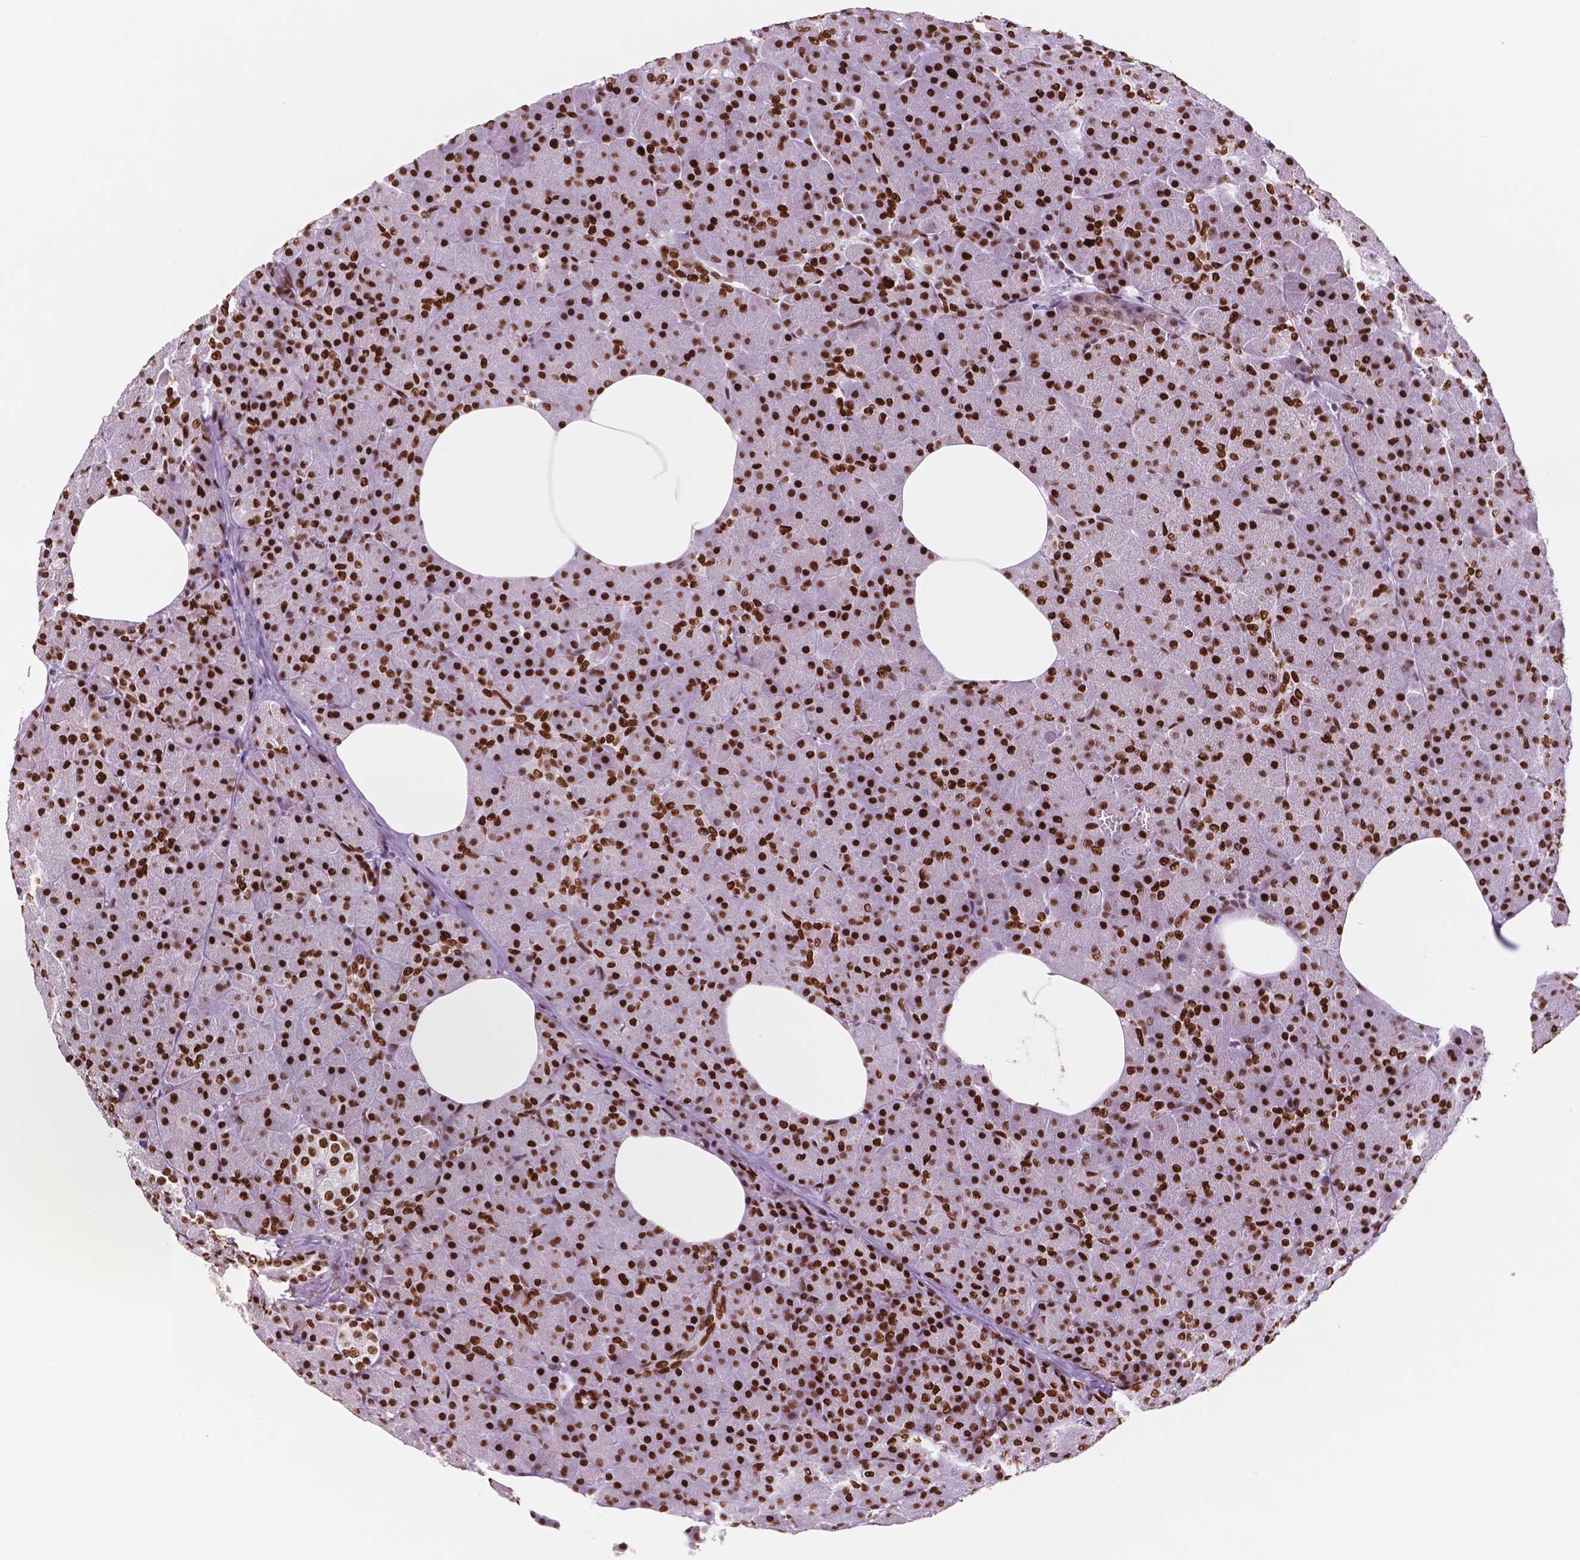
{"staining": {"intensity": "strong", "quantity": ">75%", "location": "nuclear"}, "tissue": "pancreas", "cell_type": "Exocrine glandular cells", "image_type": "normal", "snomed": [{"axis": "morphology", "description": "Normal tissue, NOS"}, {"axis": "topography", "description": "Pancreas"}], "caption": "Immunohistochemical staining of unremarkable pancreas demonstrates high levels of strong nuclear positivity in approximately >75% of exocrine glandular cells.", "gene": "MSH6", "patient": {"sex": "female", "age": 45}}